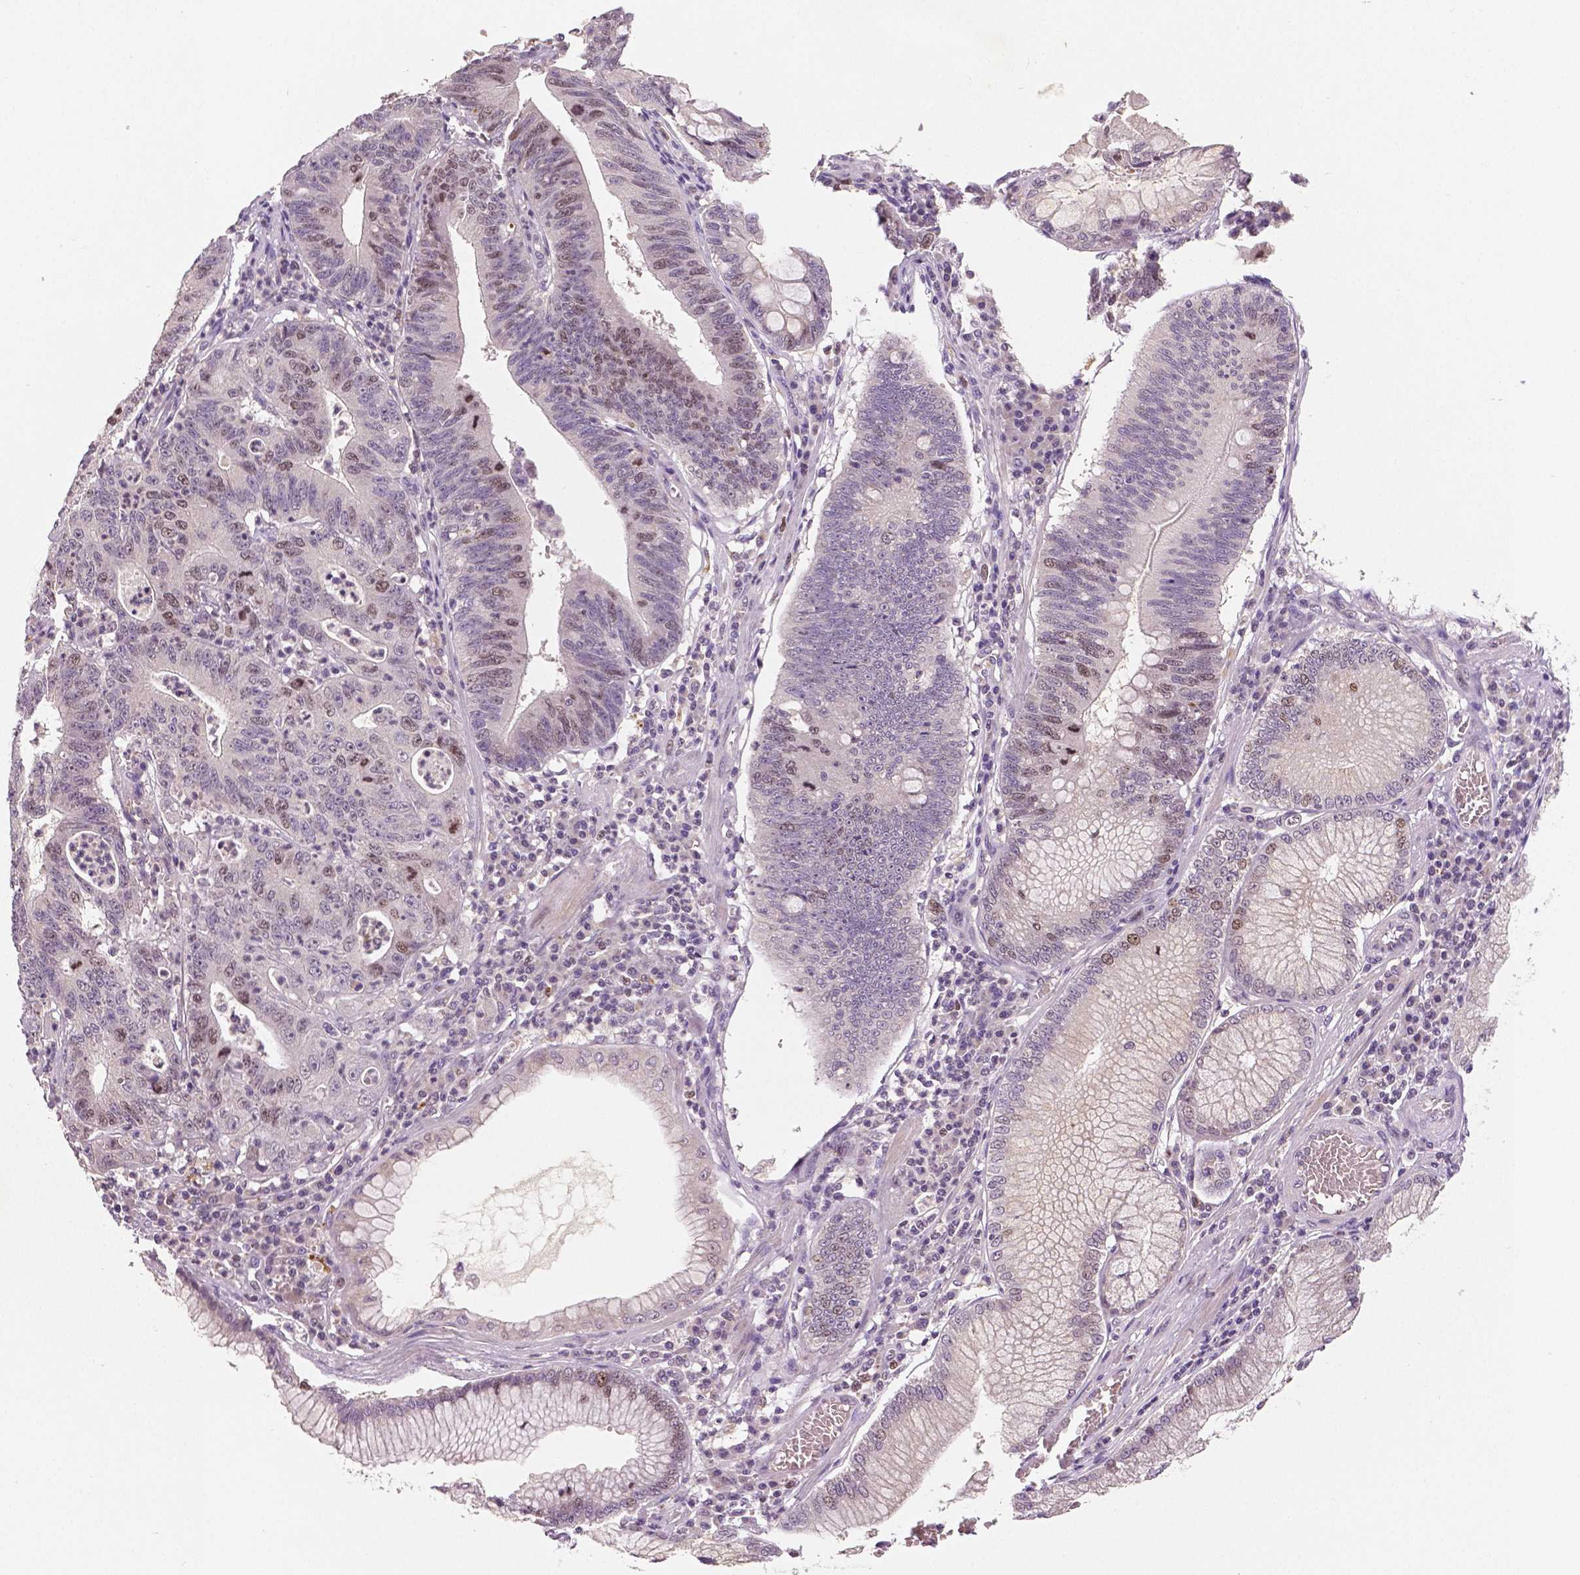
{"staining": {"intensity": "moderate", "quantity": "25%-75%", "location": "nuclear"}, "tissue": "stomach cancer", "cell_type": "Tumor cells", "image_type": "cancer", "snomed": [{"axis": "morphology", "description": "Adenocarcinoma, NOS"}, {"axis": "topography", "description": "Stomach"}], "caption": "About 25%-75% of tumor cells in human stomach cancer (adenocarcinoma) demonstrate moderate nuclear protein expression as visualized by brown immunohistochemical staining.", "gene": "MKI67", "patient": {"sex": "male", "age": 59}}